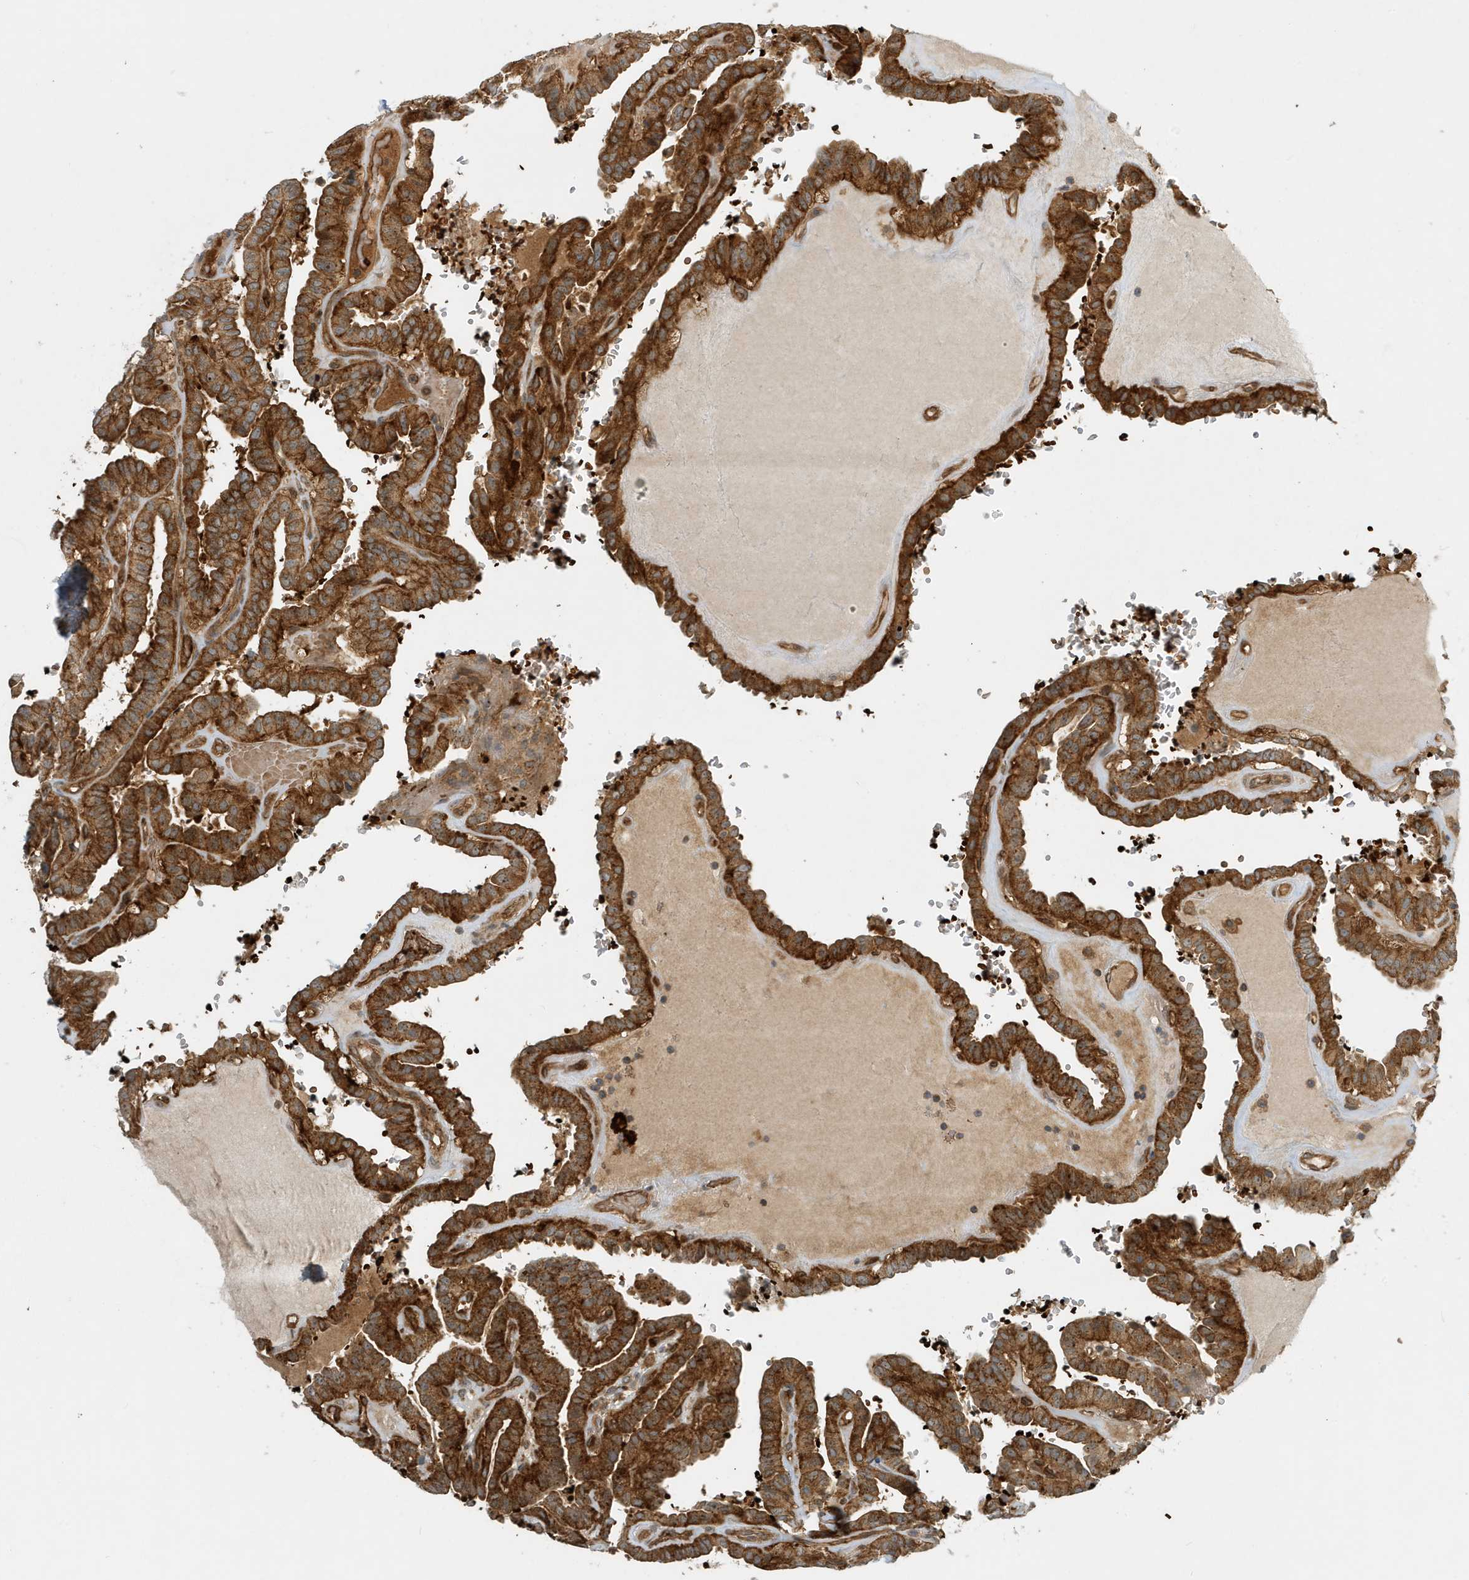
{"staining": {"intensity": "strong", "quantity": ">75%", "location": "cytoplasmic/membranous"}, "tissue": "thyroid cancer", "cell_type": "Tumor cells", "image_type": "cancer", "snomed": [{"axis": "morphology", "description": "Papillary adenocarcinoma, NOS"}, {"axis": "topography", "description": "Thyroid gland"}], "caption": "Immunohistochemical staining of human thyroid cancer exhibits high levels of strong cytoplasmic/membranous staining in approximately >75% of tumor cells.", "gene": "FYCO1", "patient": {"sex": "male", "age": 77}}